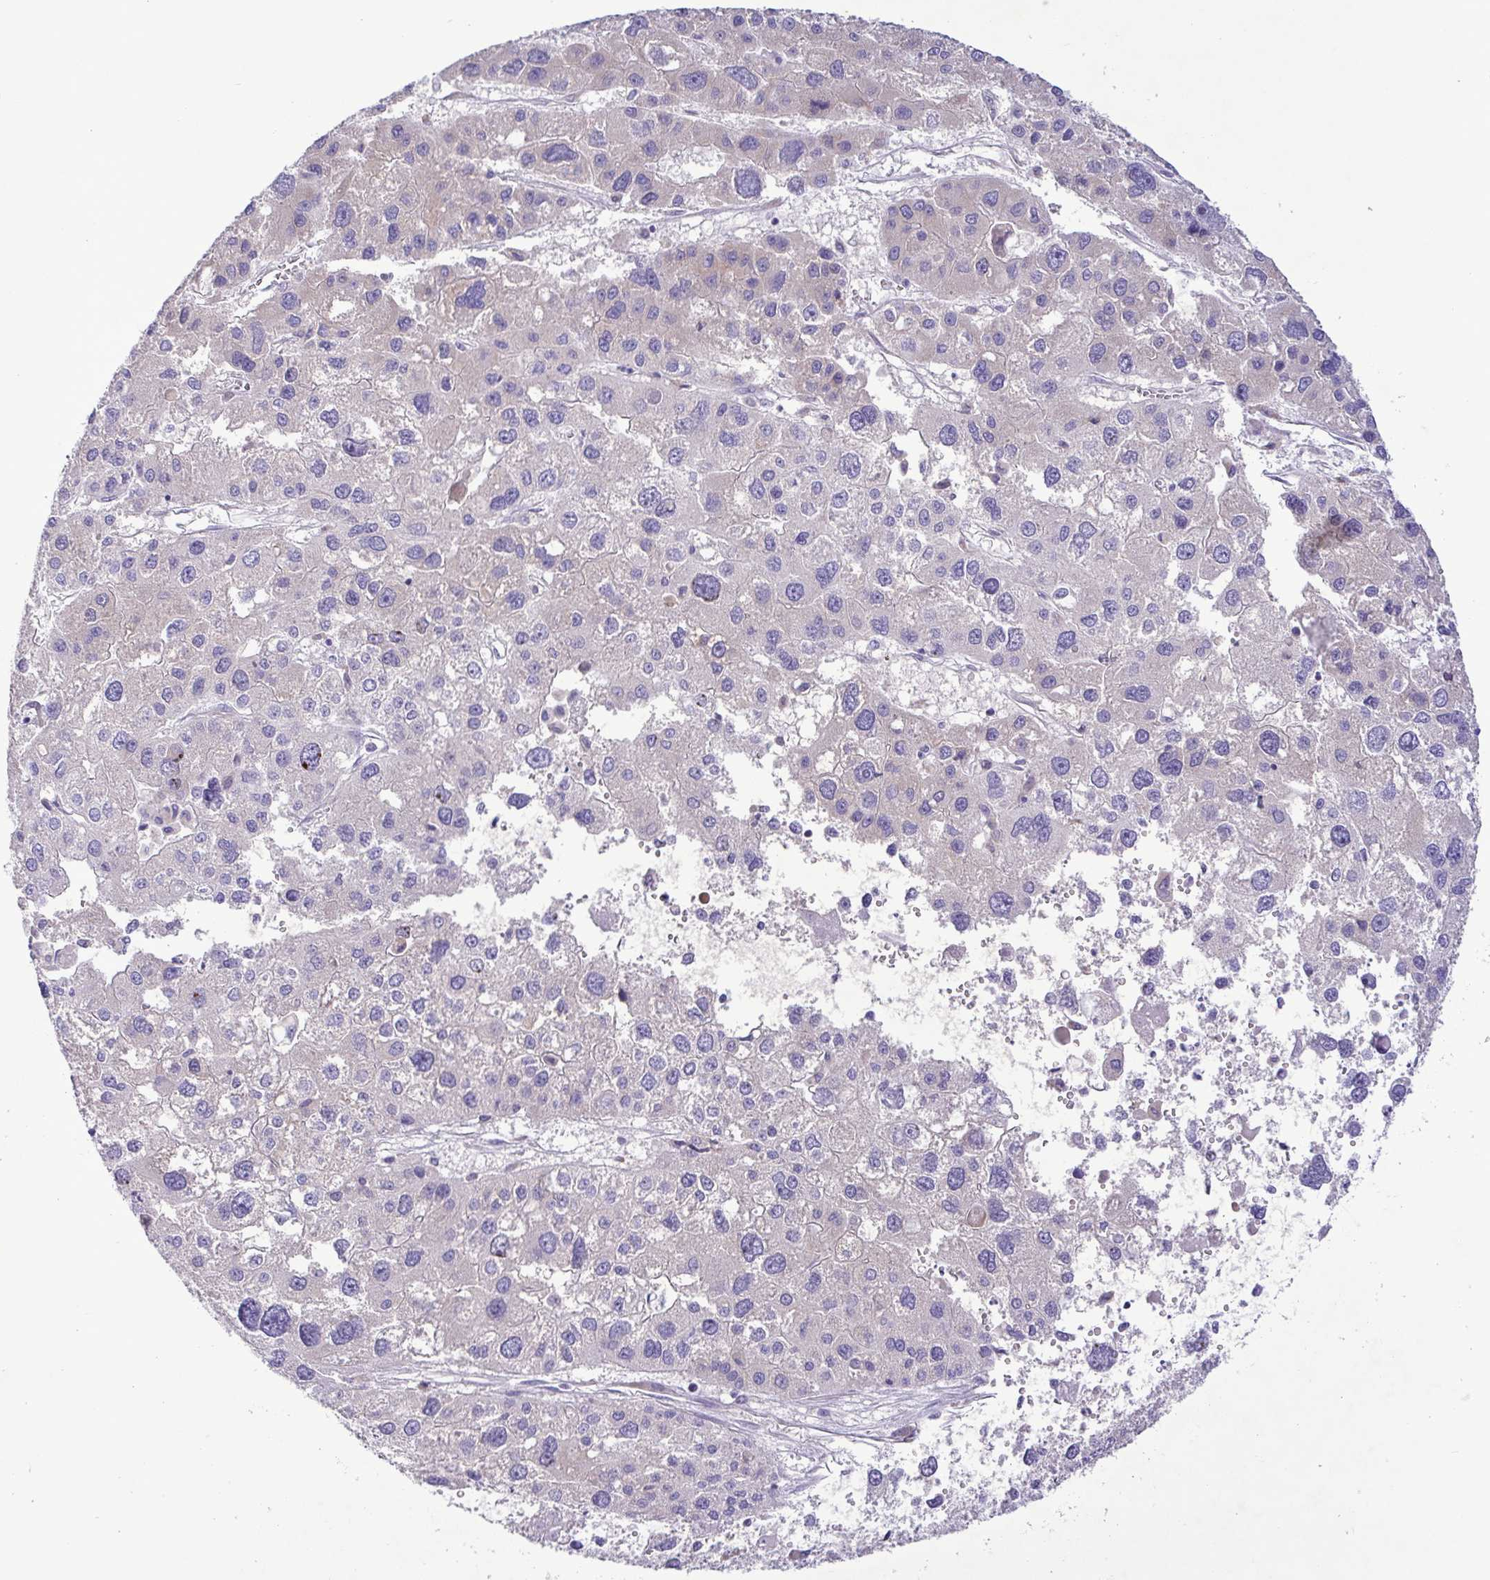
{"staining": {"intensity": "negative", "quantity": "none", "location": "none"}, "tissue": "liver cancer", "cell_type": "Tumor cells", "image_type": "cancer", "snomed": [{"axis": "morphology", "description": "Carcinoma, Hepatocellular, NOS"}, {"axis": "topography", "description": "Liver"}], "caption": "IHC image of neoplastic tissue: hepatocellular carcinoma (liver) stained with DAB (3,3'-diaminobenzidine) reveals no significant protein positivity in tumor cells.", "gene": "FAM86B1", "patient": {"sex": "male", "age": 73}}